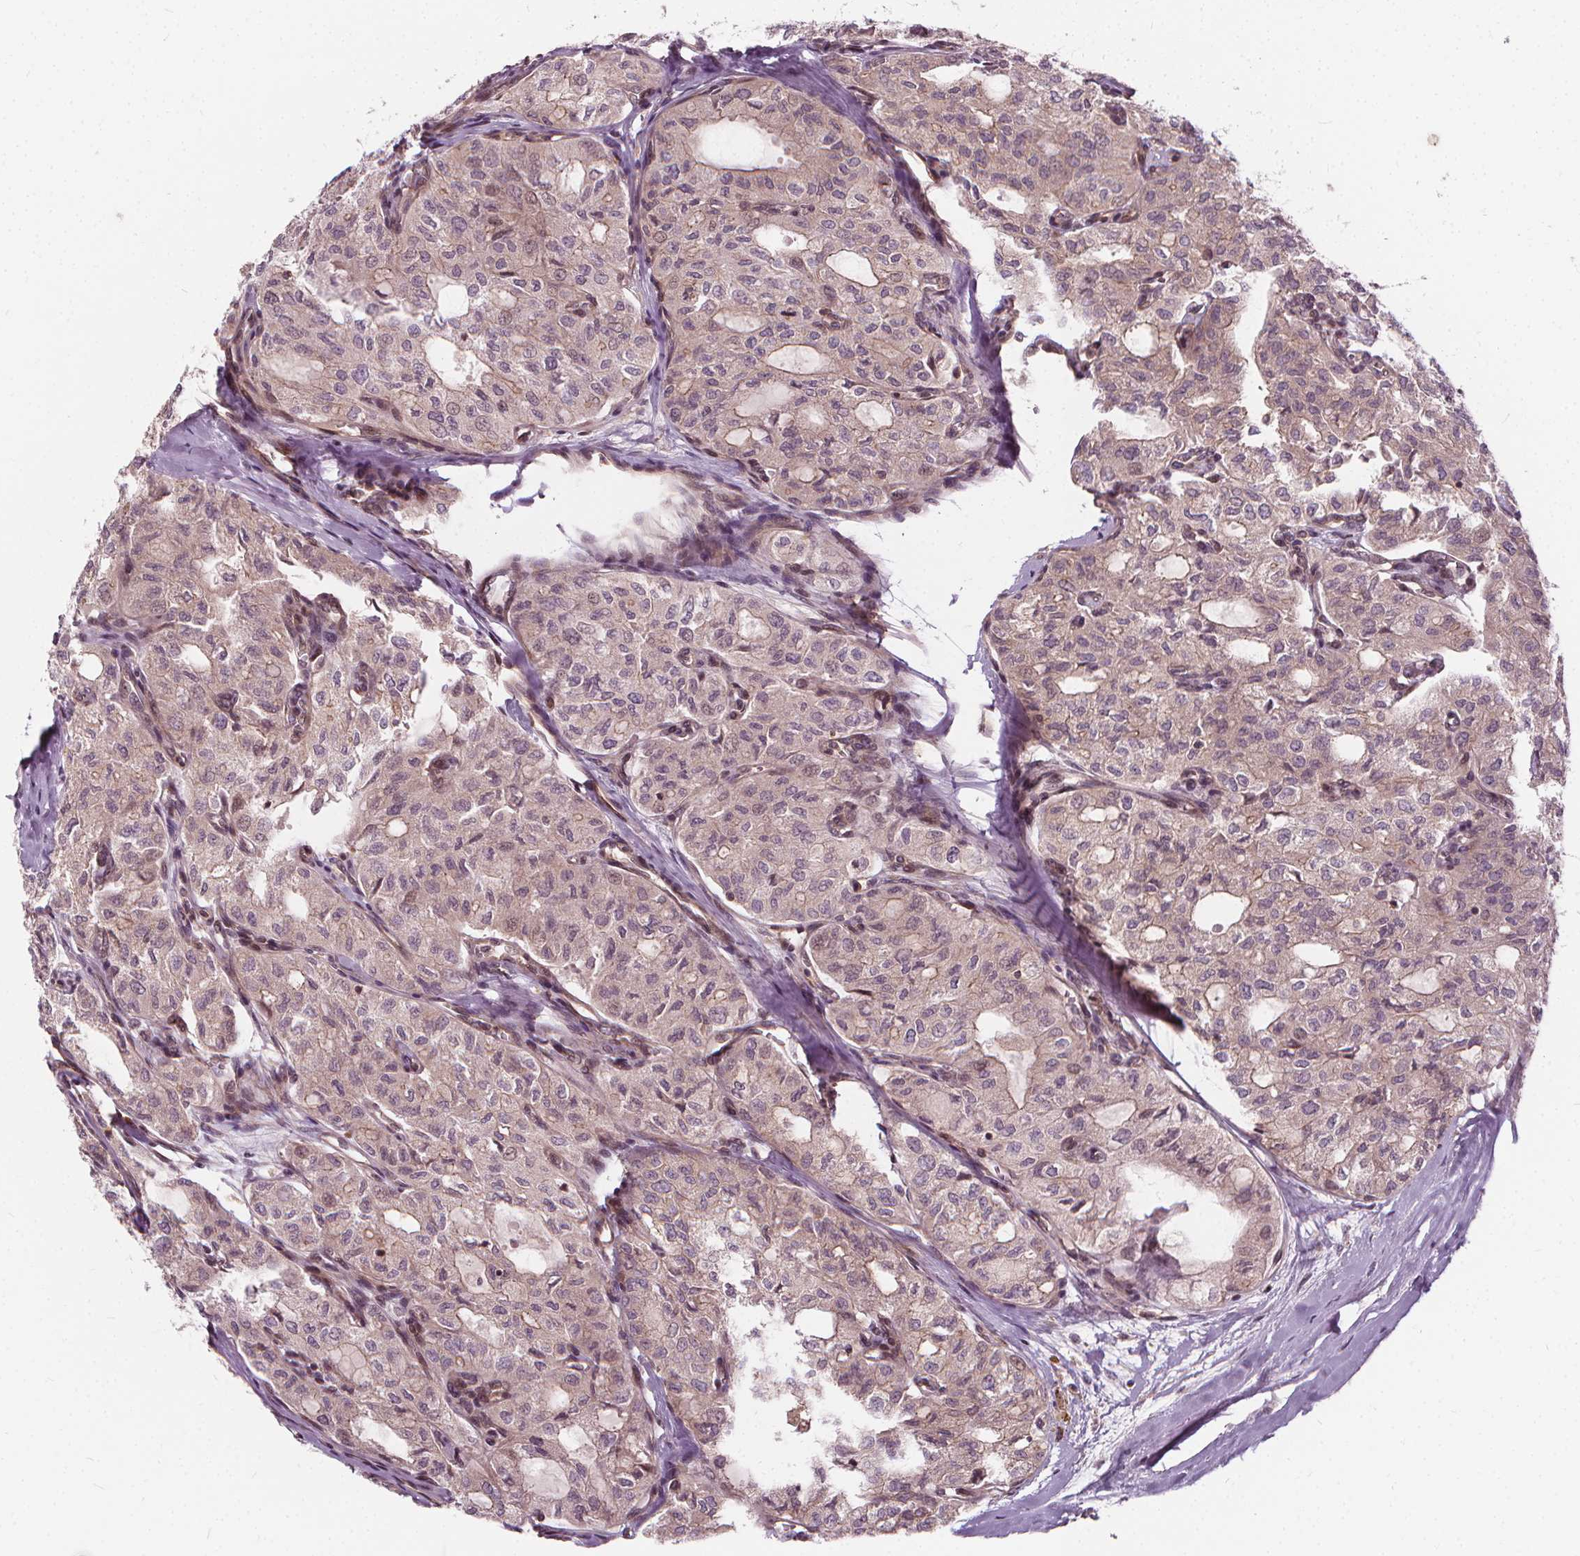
{"staining": {"intensity": "negative", "quantity": "none", "location": "none"}, "tissue": "thyroid cancer", "cell_type": "Tumor cells", "image_type": "cancer", "snomed": [{"axis": "morphology", "description": "Follicular adenoma carcinoma, NOS"}, {"axis": "topography", "description": "Thyroid gland"}], "caption": "Thyroid cancer (follicular adenoma carcinoma) stained for a protein using immunohistochemistry demonstrates no expression tumor cells.", "gene": "INPP5E", "patient": {"sex": "male", "age": 75}}